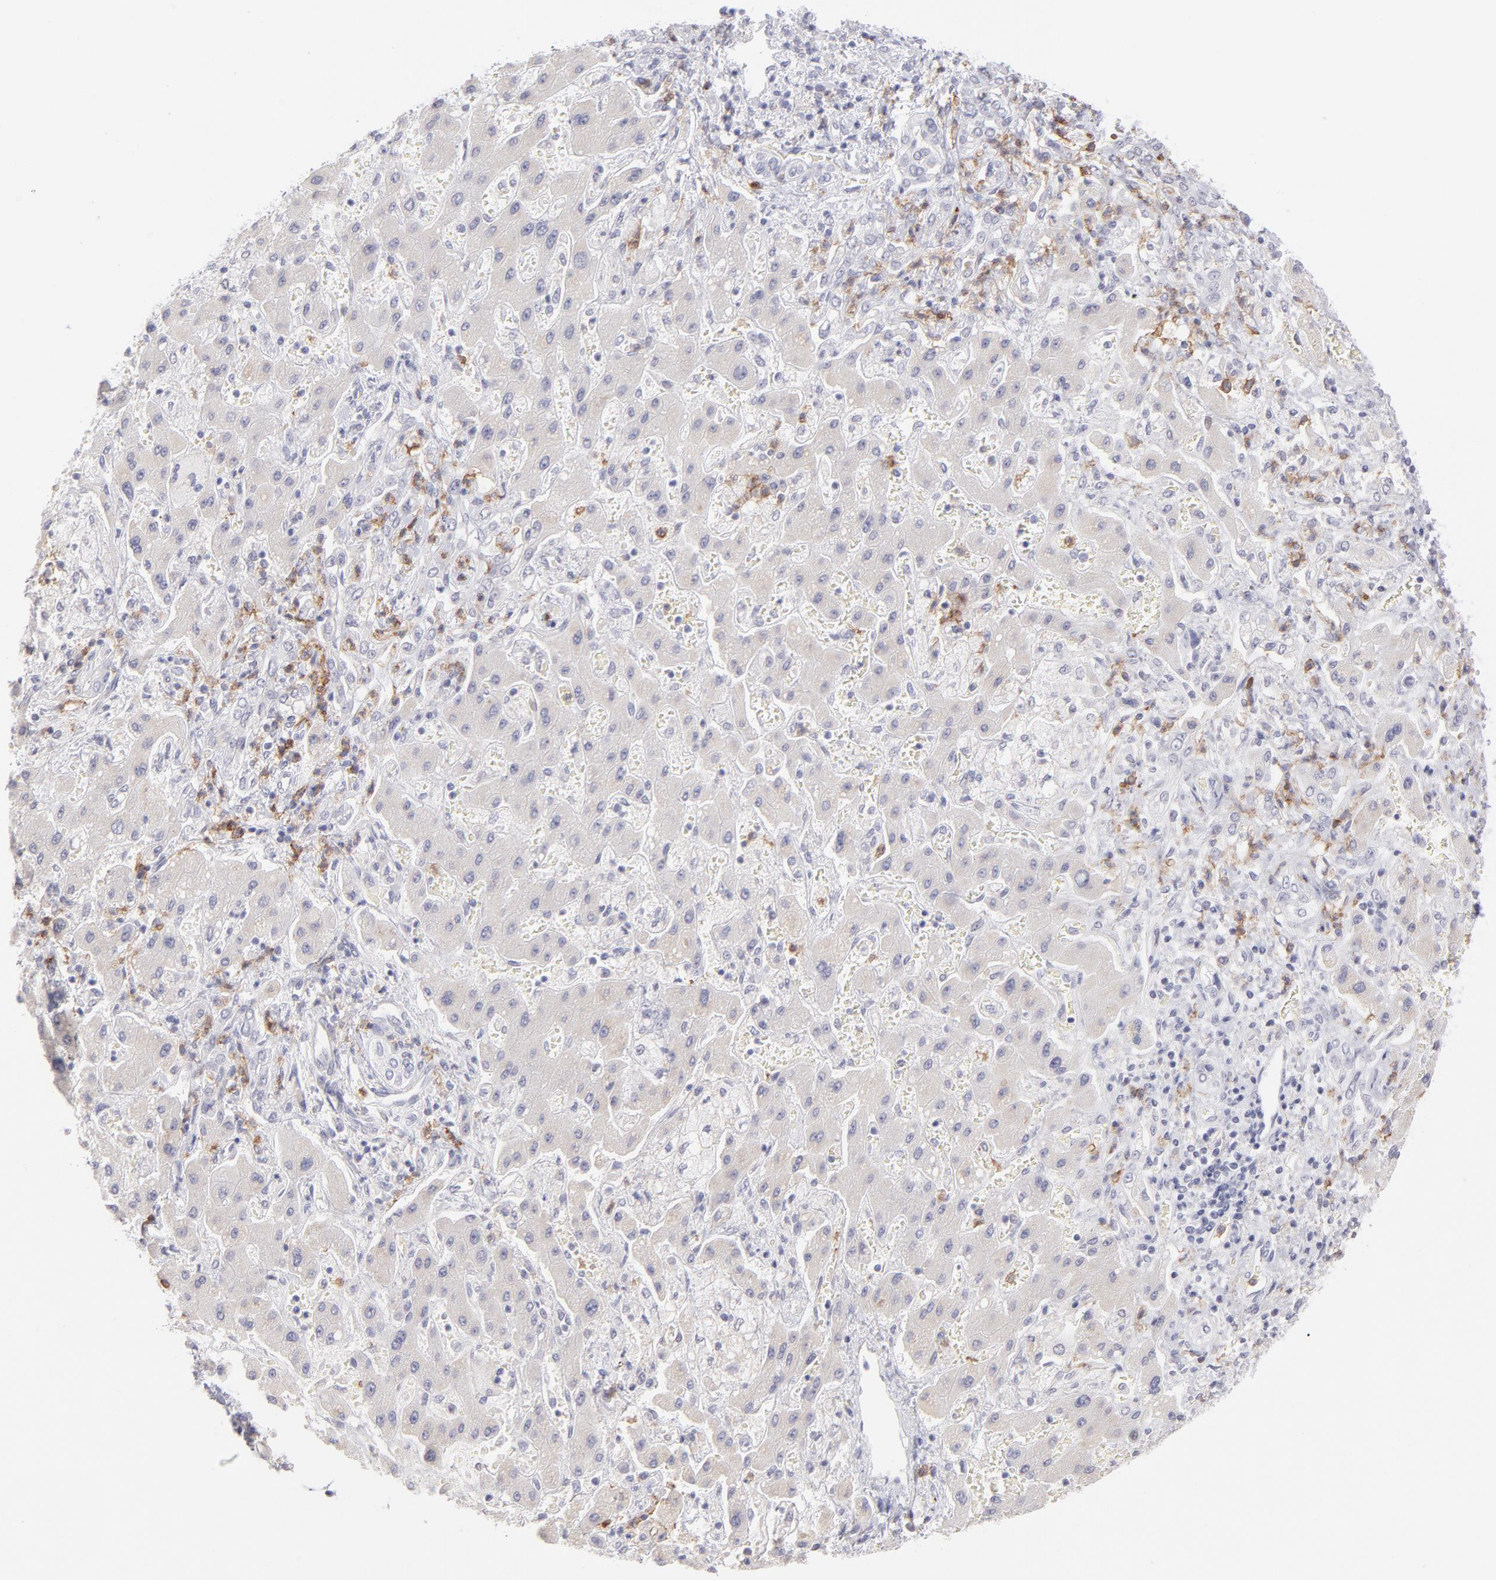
{"staining": {"intensity": "negative", "quantity": "none", "location": "none"}, "tissue": "liver cancer", "cell_type": "Tumor cells", "image_type": "cancer", "snomed": [{"axis": "morphology", "description": "Cholangiocarcinoma"}, {"axis": "topography", "description": "Liver"}], "caption": "An image of cholangiocarcinoma (liver) stained for a protein shows no brown staining in tumor cells. (DAB immunohistochemistry with hematoxylin counter stain).", "gene": "LTB4R", "patient": {"sex": "male", "age": 50}}